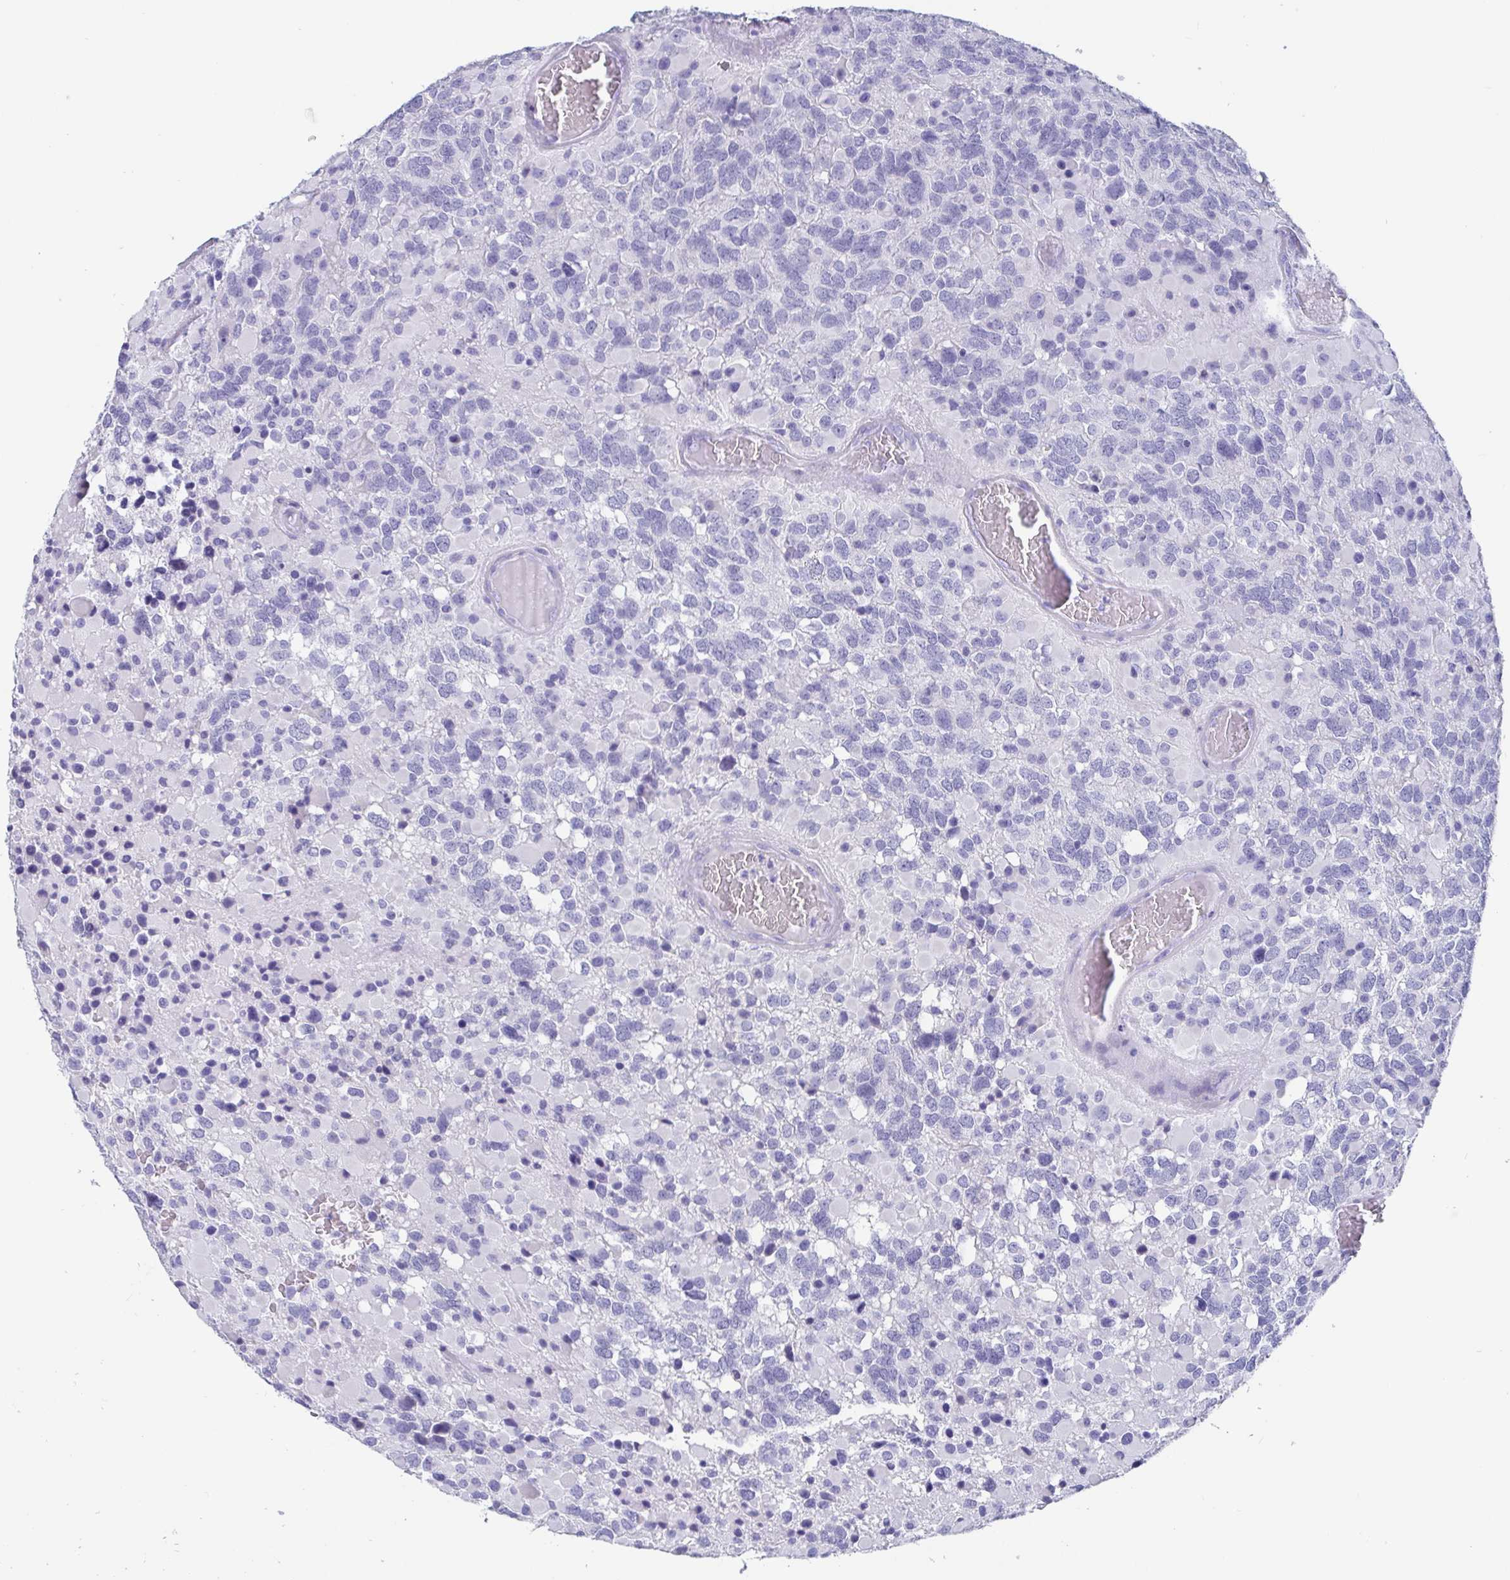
{"staining": {"intensity": "negative", "quantity": "none", "location": "none"}, "tissue": "glioma", "cell_type": "Tumor cells", "image_type": "cancer", "snomed": [{"axis": "morphology", "description": "Glioma, malignant, High grade"}, {"axis": "topography", "description": "Brain"}], "caption": "The micrograph displays no staining of tumor cells in glioma.", "gene": "SCGN", "patient": {"sex": "female", "age": 40}}